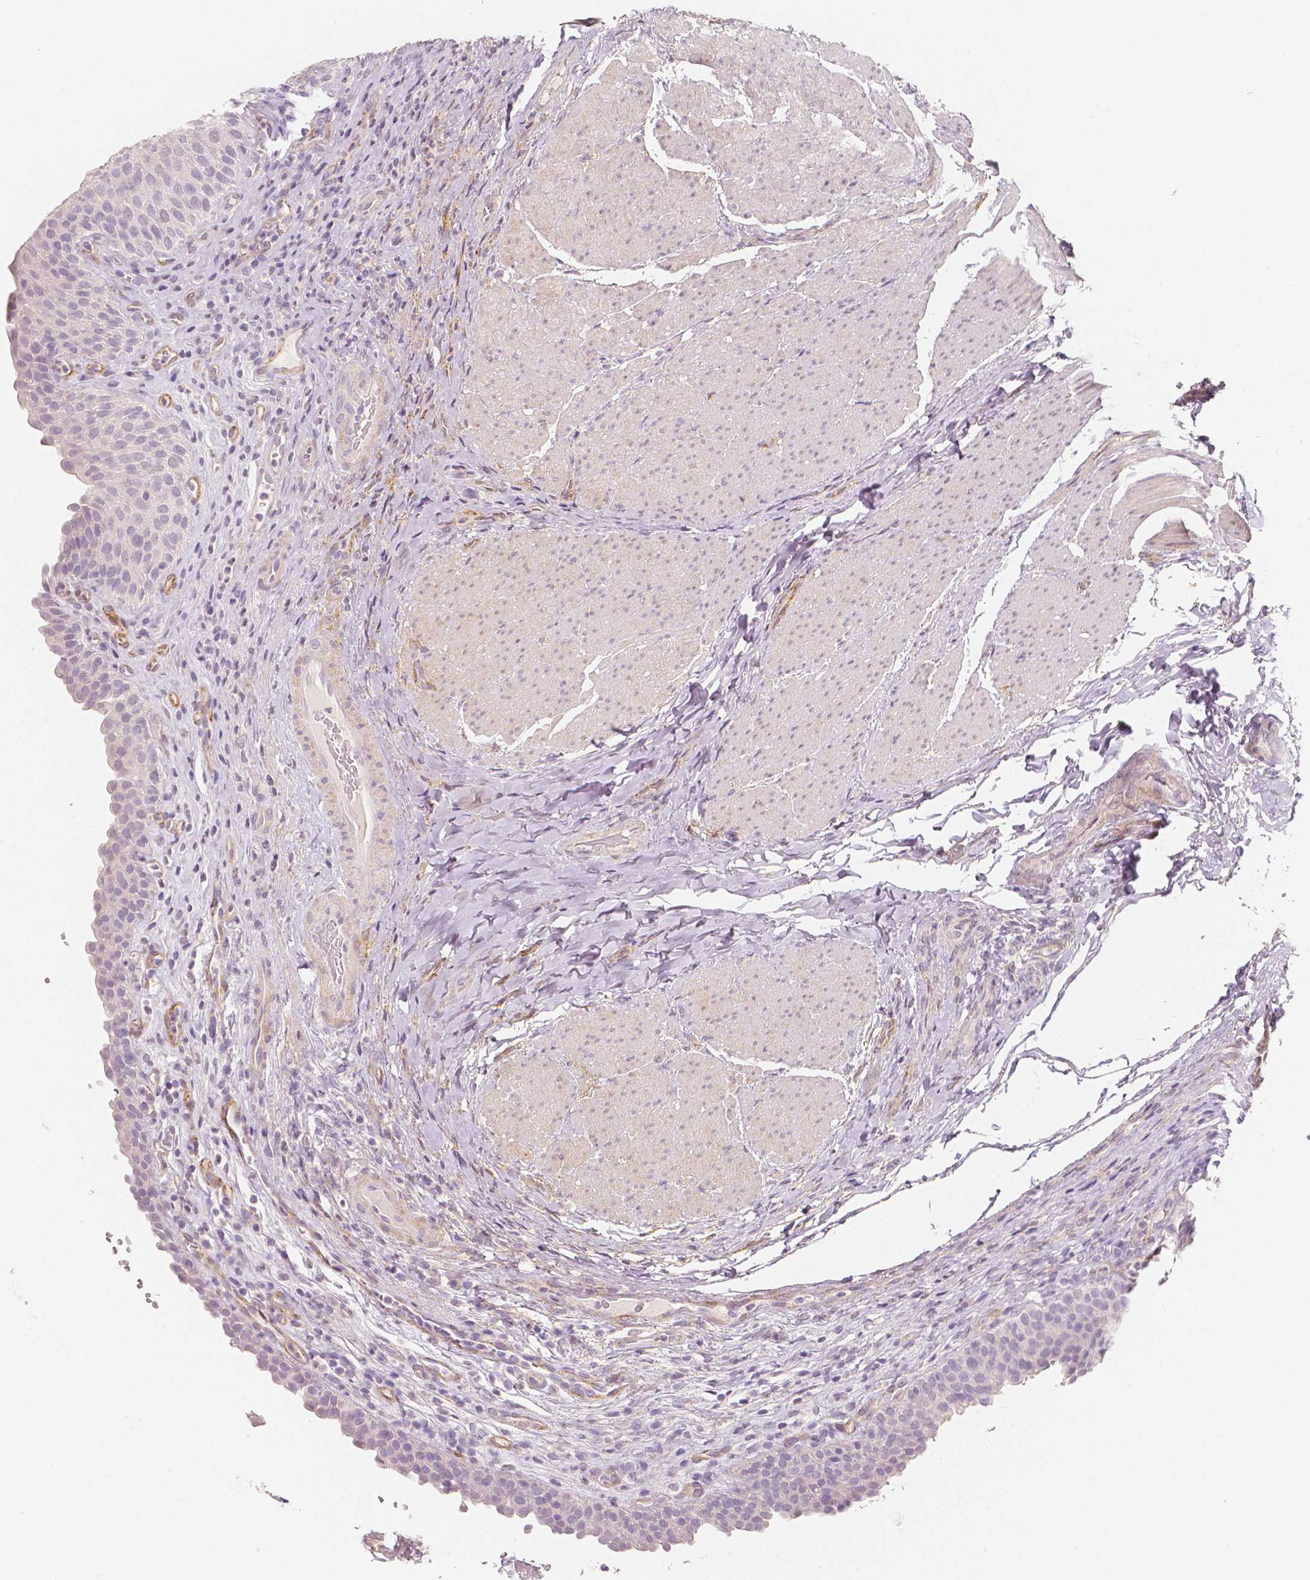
{"staining": {"intensity": "negative", "quantity": "none", "location": "none"}, "tissue": "urinary bladder", "cell_type": "Urothelial cells", "image_type": "normal", "snomed": [{"axis": "morphology", "description": "Normal tissue, NOS"}, {"axis": "topography", "description": "Urinary bladder"}, {"axis": "topography", "description": "Peripheral nerve tissue"}], "caption": "Urothelial cells are negative for protein expression in unremarkable human urinary bladder. (DAB (3,3'-diaminobenzidine) immunohistochemistry visualized using brightfield microscopy, high magnification).", "gene": "THY1", "patient": {"sex": "male", "age": 66}}